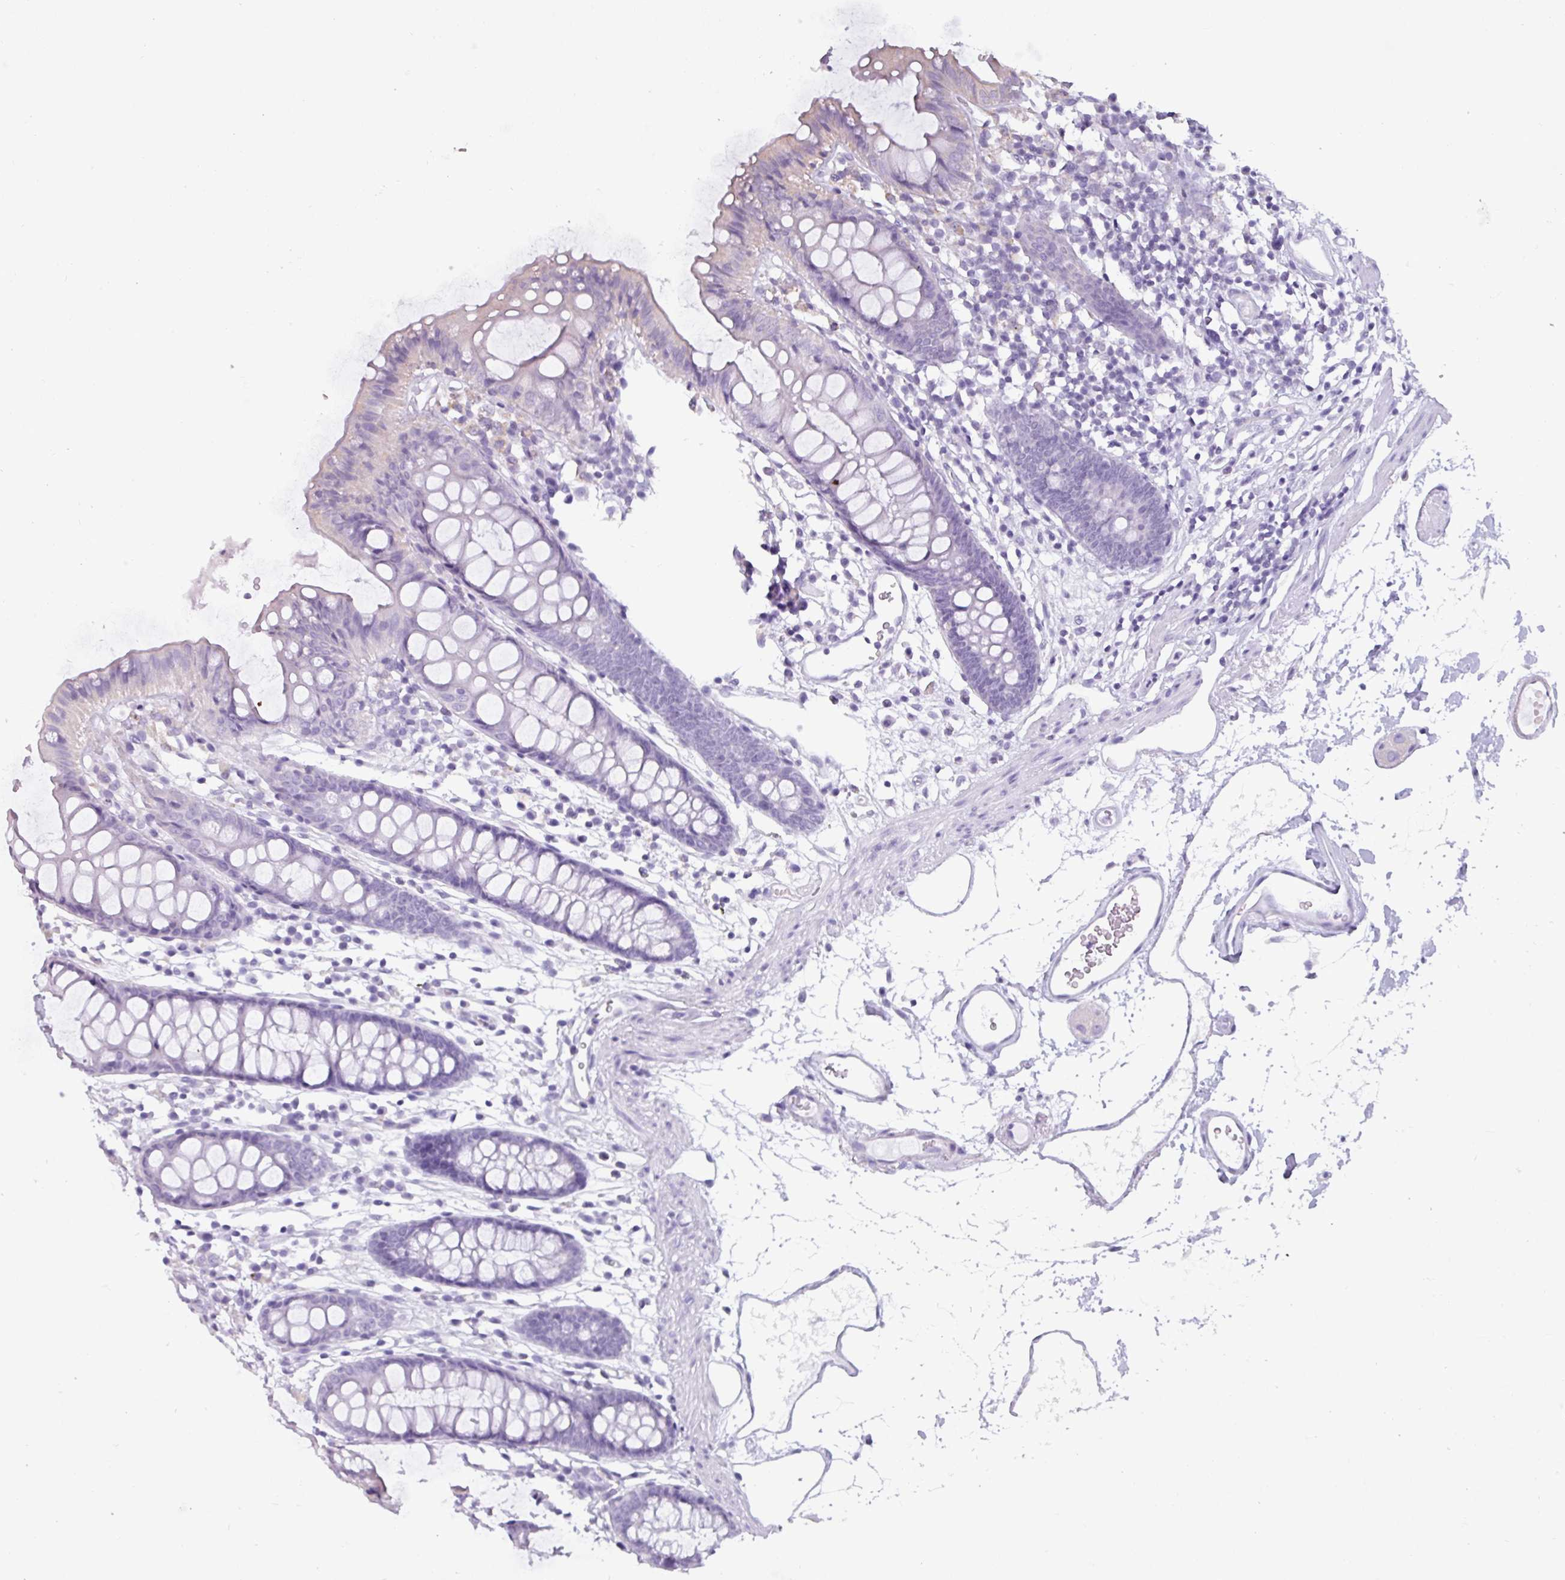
{"staining": {"intensity": "negative", "quantity": "none", "location": "none"}, "tissue": "colon", "cell_type": "Endothelial cells", "image_type": "normal", "snomed": [{"axis": "morphology", "description": "Normal tissue, NOS"}, {"axis": "topography", "description": "Colon"}], "caption": "This micrograph is of benign colon stained with immunohistochemistry to label a protein in brown with the nuclei are counter-stained blue. There is no expression in endothelial cells. (IHC, brightfield microscopy, high magnification).", "gene": "CAMK1", "patient": {"sex": "female", "age": 84}}